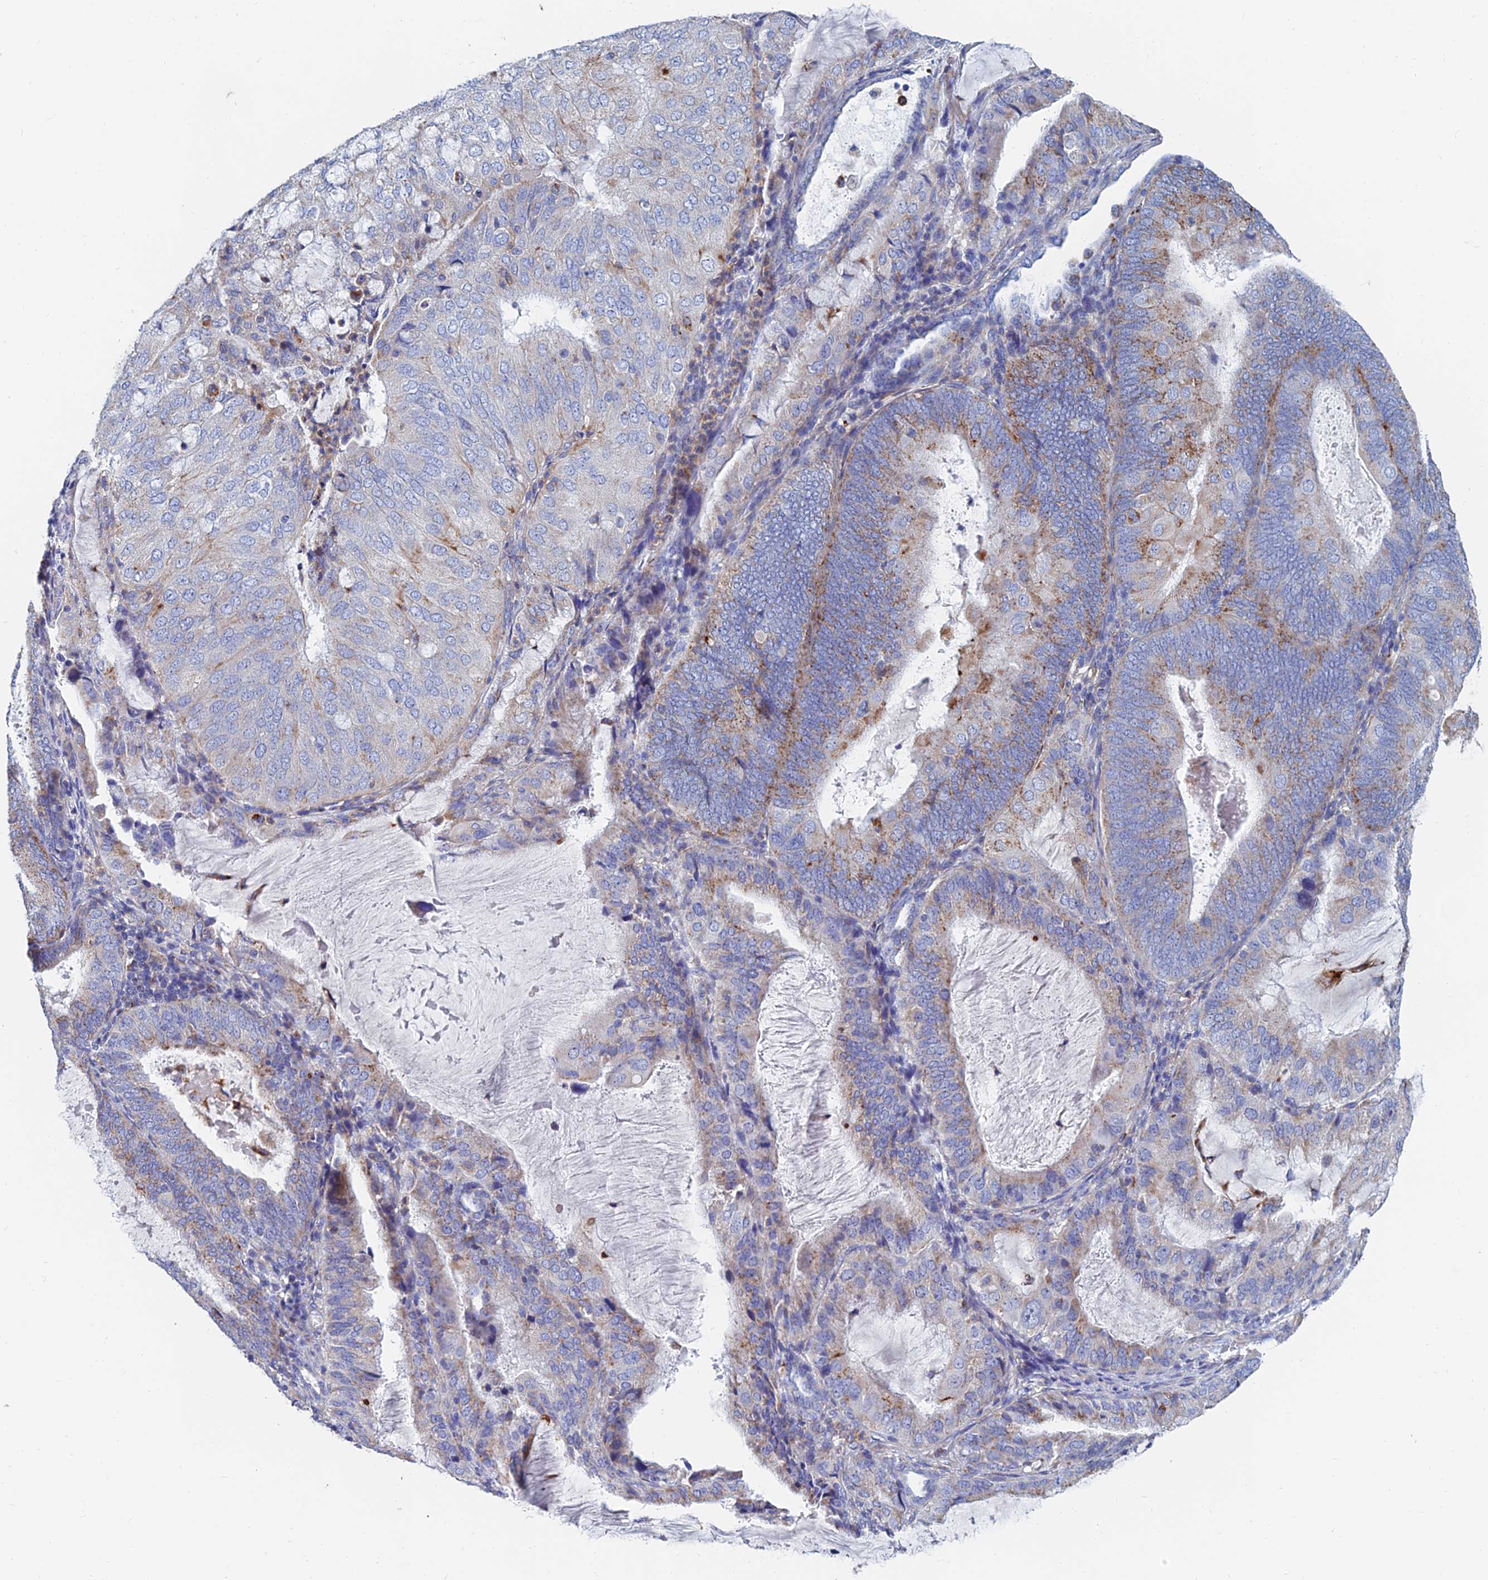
{"staining": {"intensity": "moderate", "quantity": "25%-75%", "location": "cytoplasmic/membranous"}, "tissue": "endometrial cancer", "cell_type": "Tumor cells", "image_type": "cancer", "snomed": [{"axis": "morphology", "description": "Adenocarcinoma, NOS"}, {"axis": "topography", "description": "Endometrium"}], "caption": "Moderate cytoplasmic/membranous protein staining is appreciated in approximately 25%-75% of tumor cells in endometrial adenocarcinoma.", "gene": "SPNS1", "patient": {"sex": "female", "age": 81}}